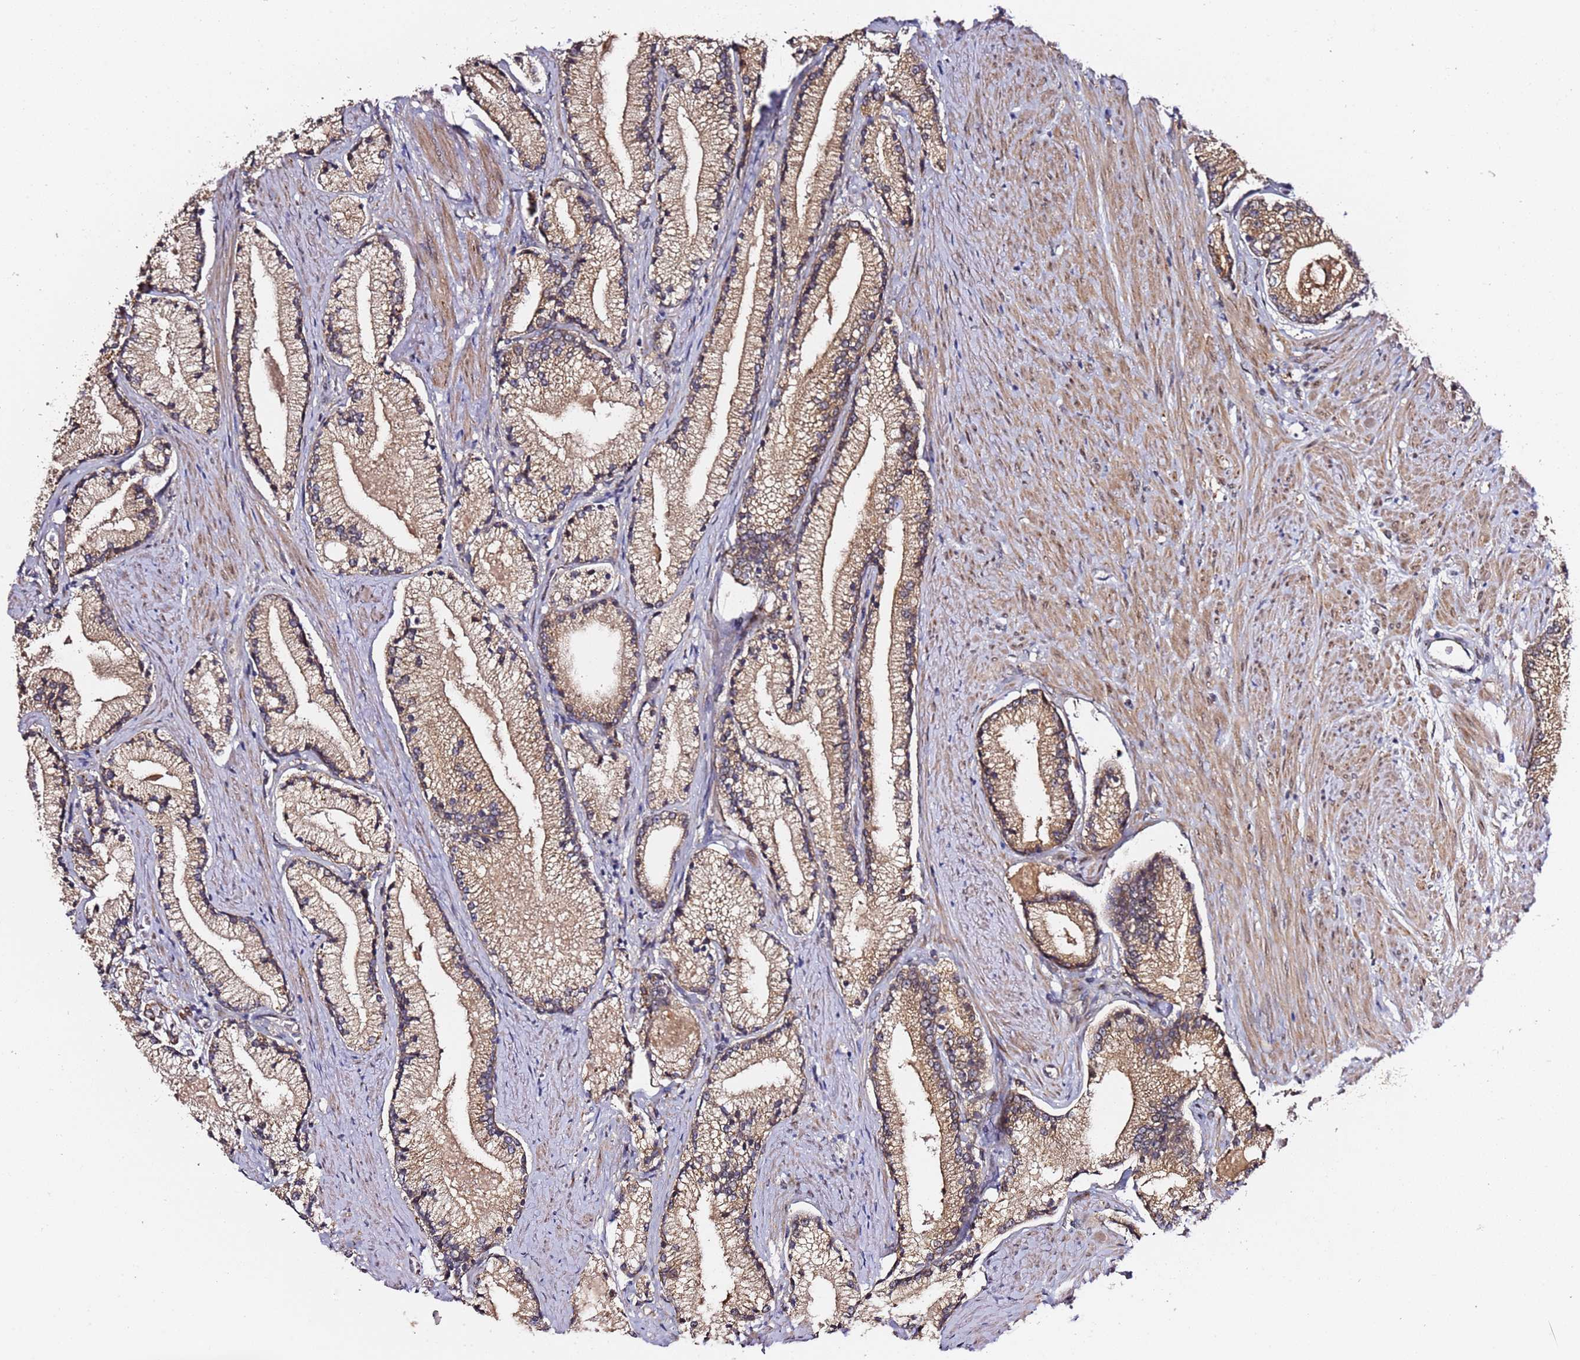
{"staining": {"intensity": "weak", "quantity": "25%-75%", "location": "cytoplasmic/membranous"}, "tissue": "prostate cancer", "cell_type": "Tumor cells", "image_type": "cancer", "snomed": [{"axis": "morphology", "description": "Adenocarcinoma, High grade"}, {"axis": "topography", "description": "Prostate"}], "caption": "Weak cytoplasmic/membranous positivity is identified in about 25%-75% of tumor cells in adenocarcinoma (high-grade) (prostate).", "gene": "PRKAB2", "patient": {"sex": "male", "age": 67}}